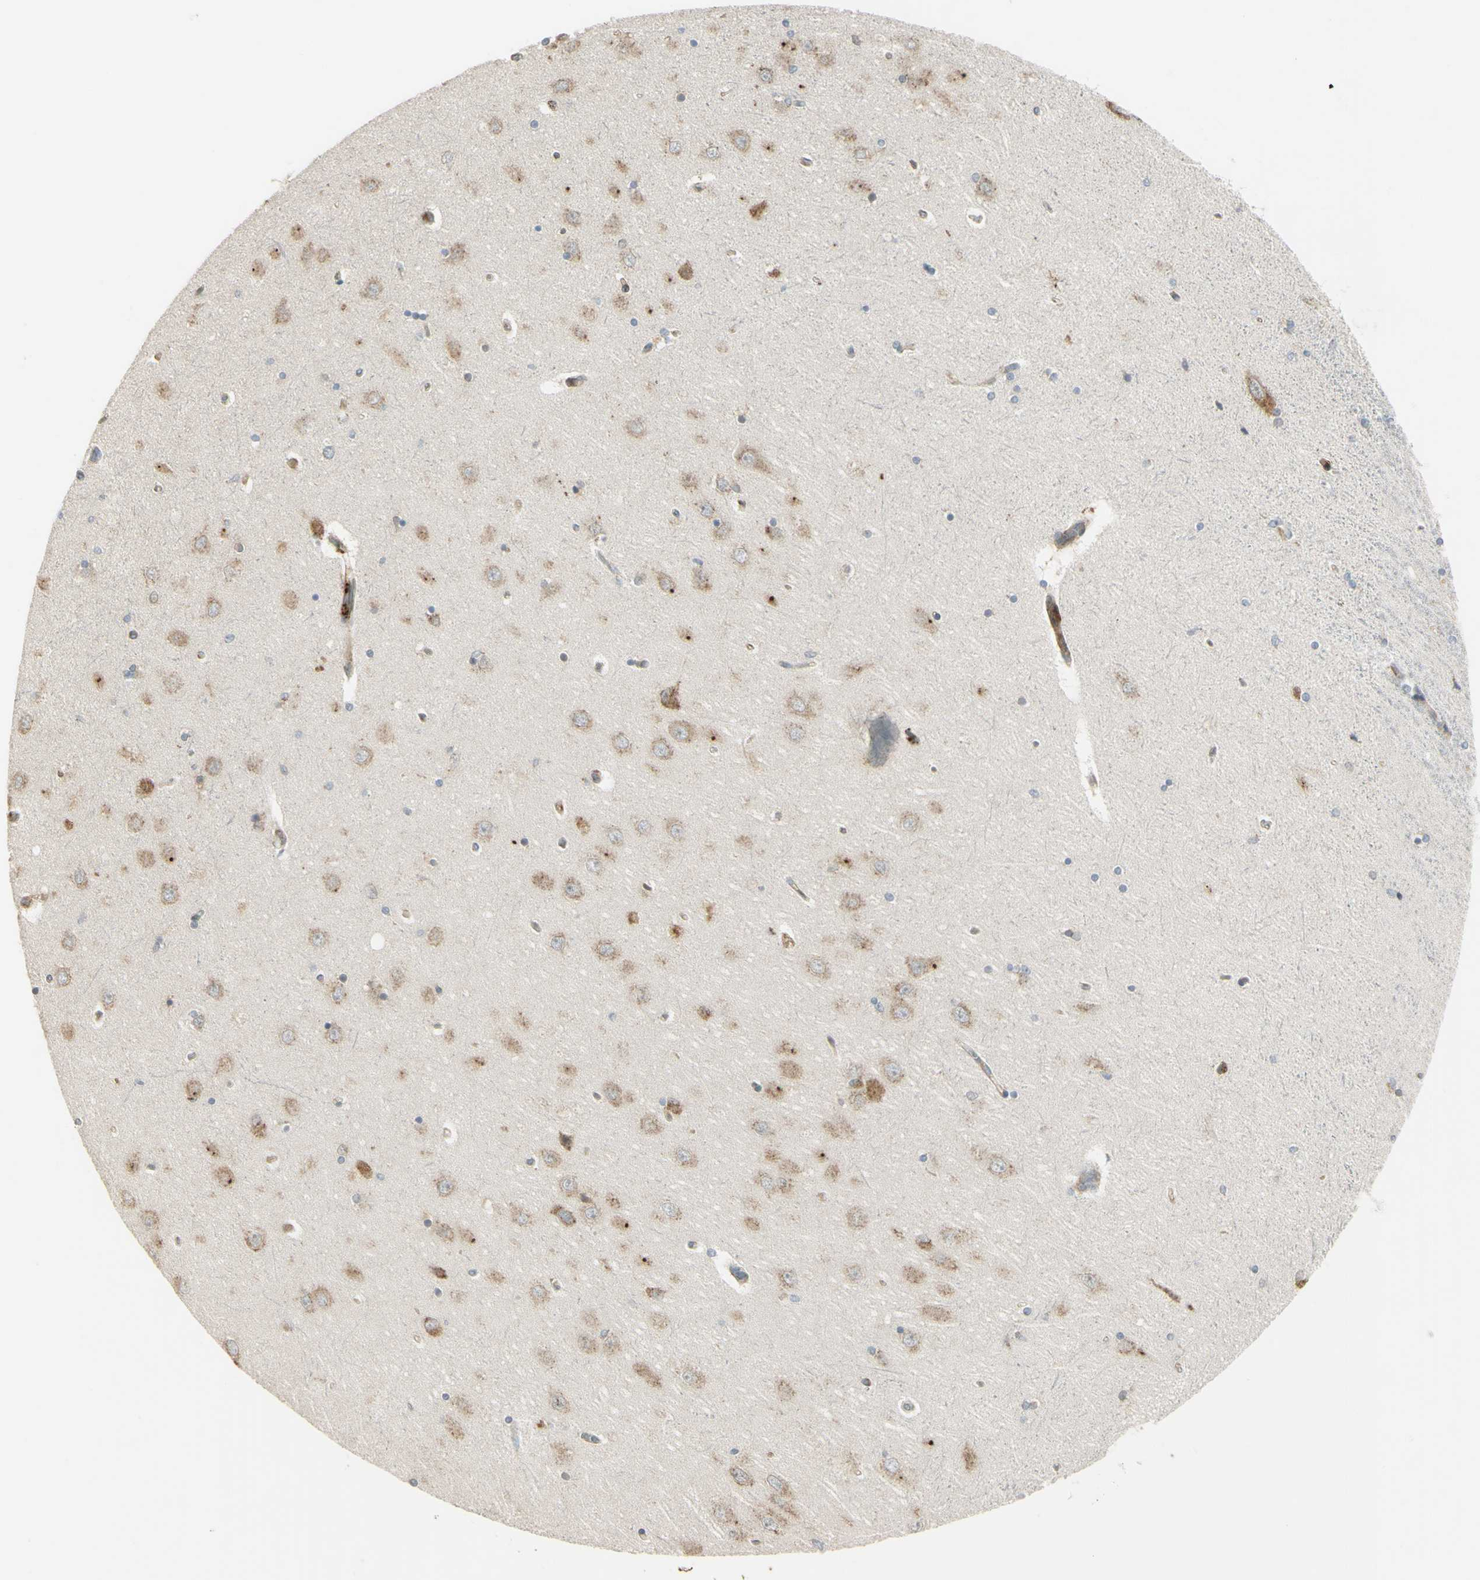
{"staining": {"intensity": "weak", "quantity": "<25%", "location": "cytoplasmic/membranous"}, "tissue": "hippocampus", "cell_type": "Glial cells", "image_type": "normal", "snomed": [{"axis": "morphology", "description": "Normal tissue, NOS"}, {"axis": "topography", "description": "Hippocampus"}], "caption": "This is an immunohistochemistry (IHC) histopathology image of benign hippocampus. There is no expression in glial cells.", "gene": "NDFIP1", "patient": {"sex": "female", "age": 54}}